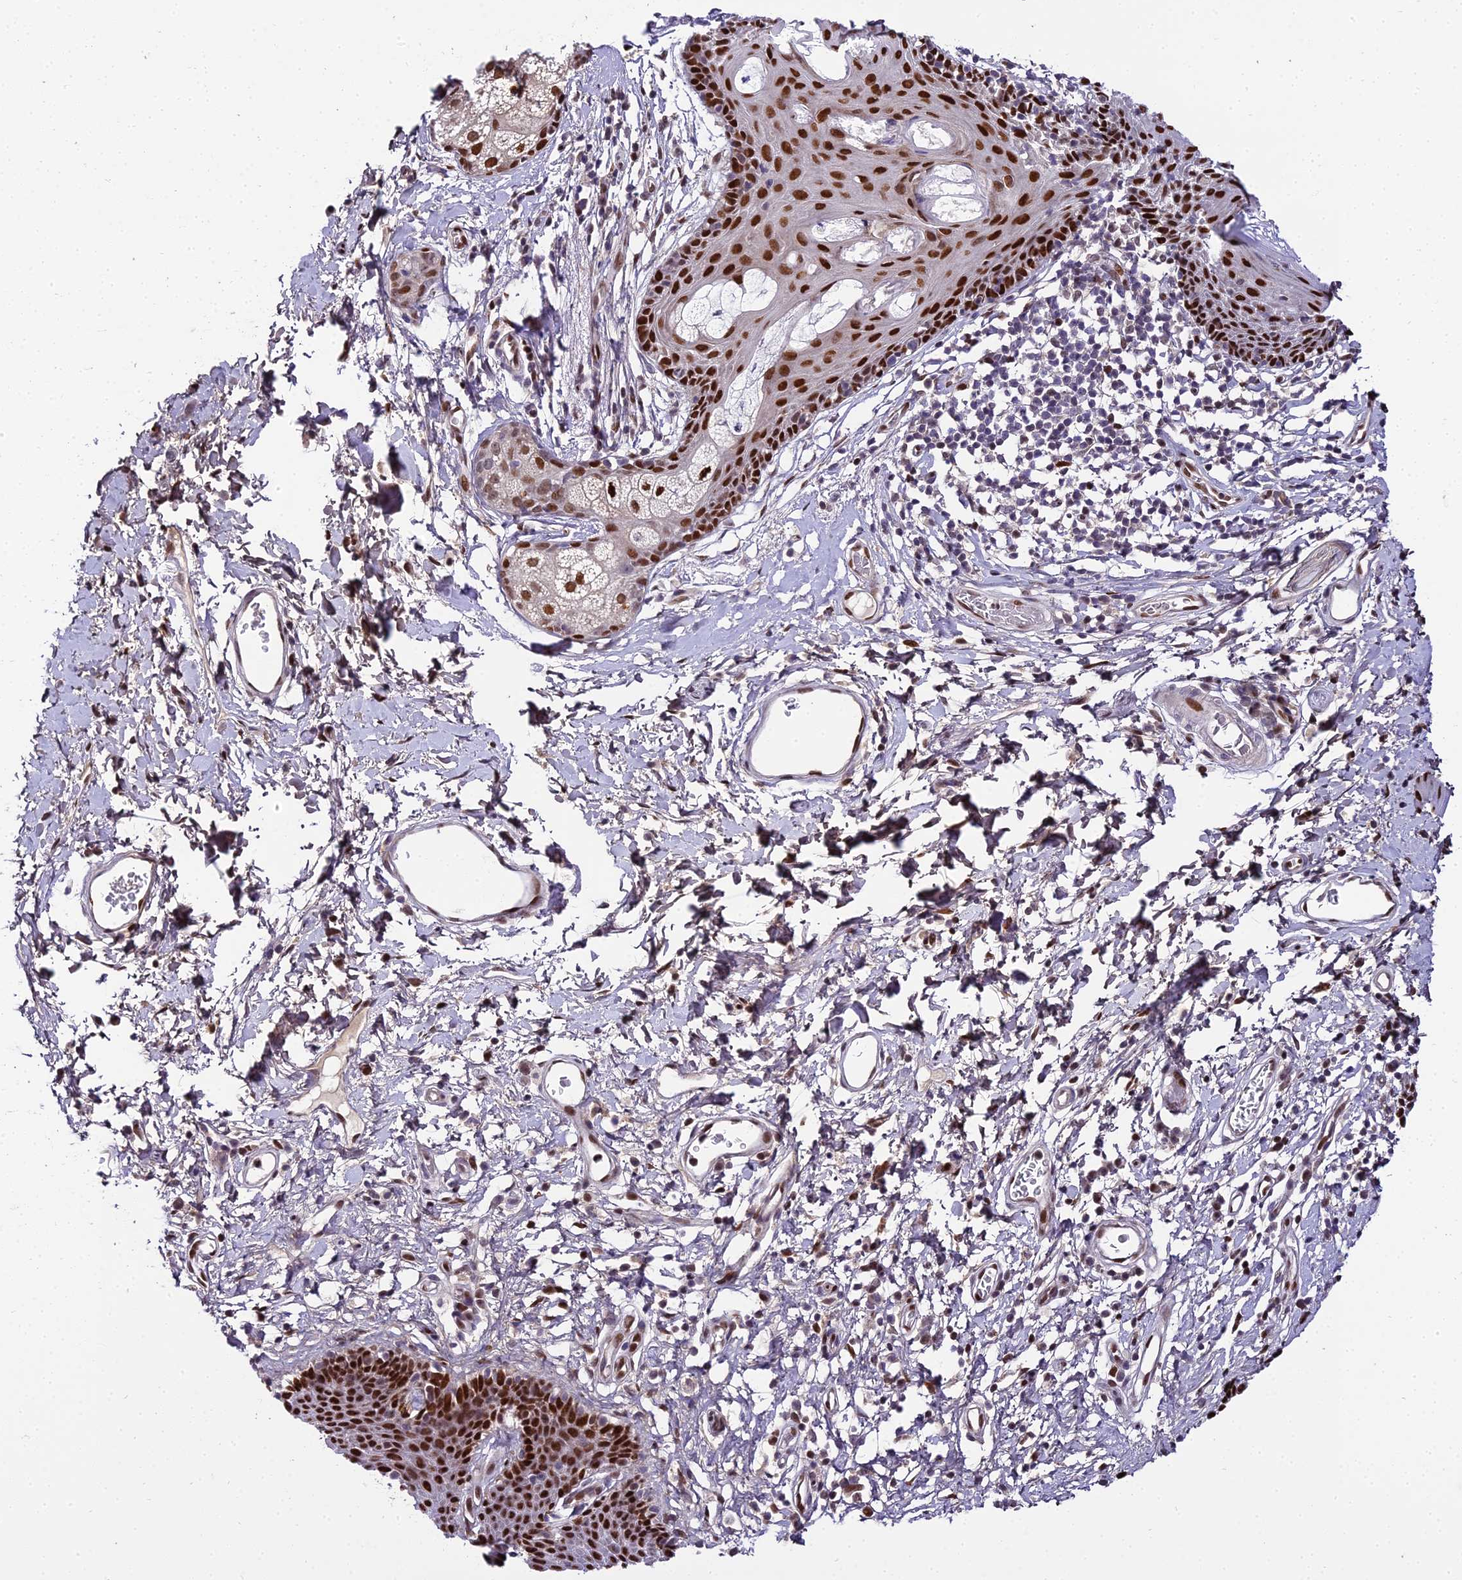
{"staining": {"intensity": "strong", "quantity": ">75%", "location": "nuclear"}, "tissue": "skin", "cell_type": "Epidermal cells", "image_type": "normal", "snomed": [{"axis": "morphology", "description": "Normal tissue, NOS"}, {"axis": "topography", "description": "Vulva"}], "caption": "Human skin stained with a brown dye exhibits strong nuclear positive expression in about >75% of epidermal cells.", "gene": "ZNF707", "patient": {"sex": "female", "age": 66}}